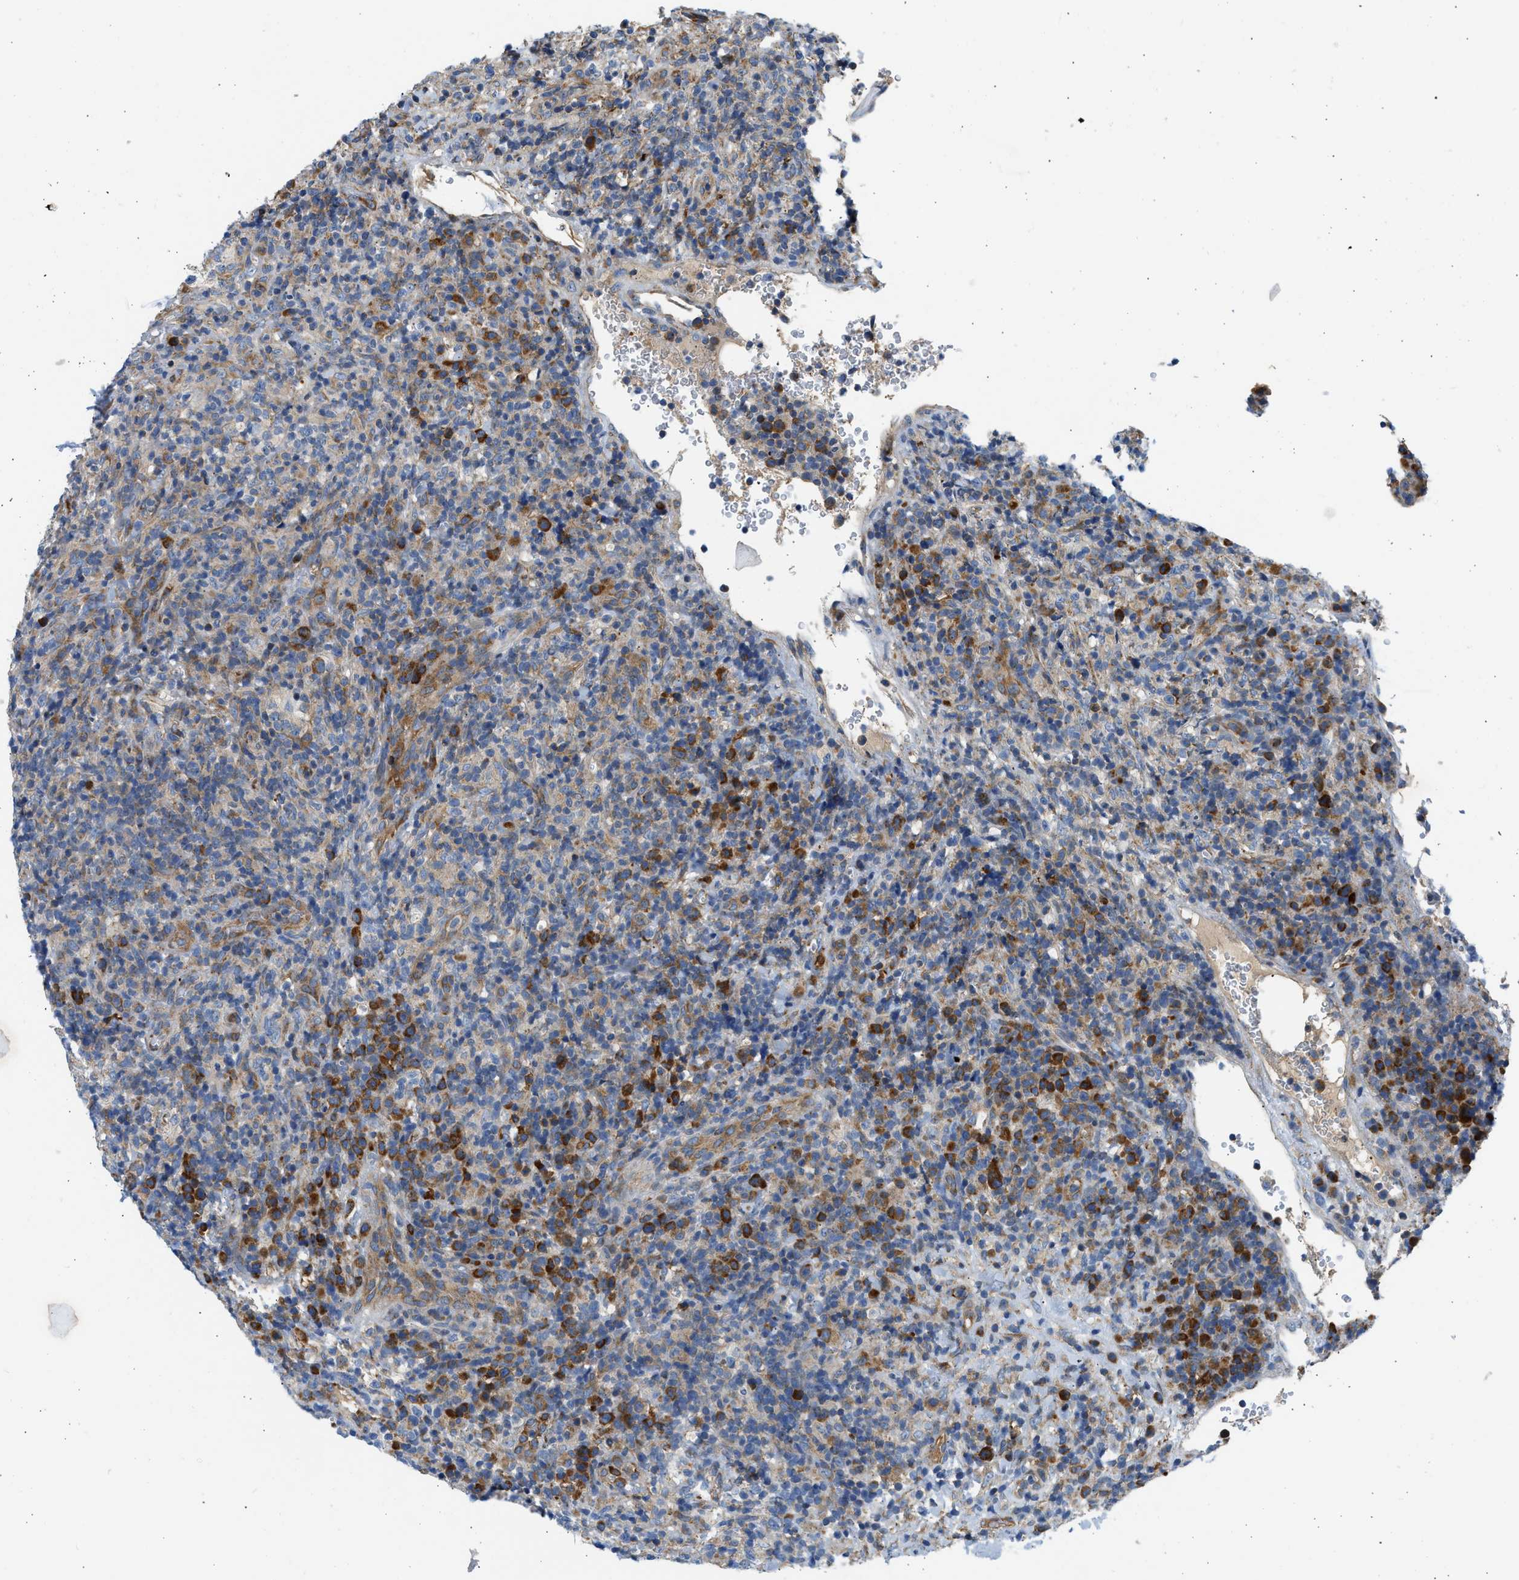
{"staining": {"intensity": "strong", "quantity": "<25%", "location": "cytoplasmic/membranous"}, "tissue": "lymphoma", "cell_type": "Tumor cells", "image_type": "cancer", "snomed": [{"axis": "morphology", "description": "Malignant lymphoma, non-Hodgkin's type, High grade"}, {"axis": "topography", "description": "Lymph node"}], "caption": "The immunohistochemical stain shows strong cytoplasmic/membranous expression in tumor cells of malignant lymphoma, non-Hodgkin's type (high-grade) tissue.", "gene": "CAMKK2", "patient": {"sex": "female", "age": 76}}